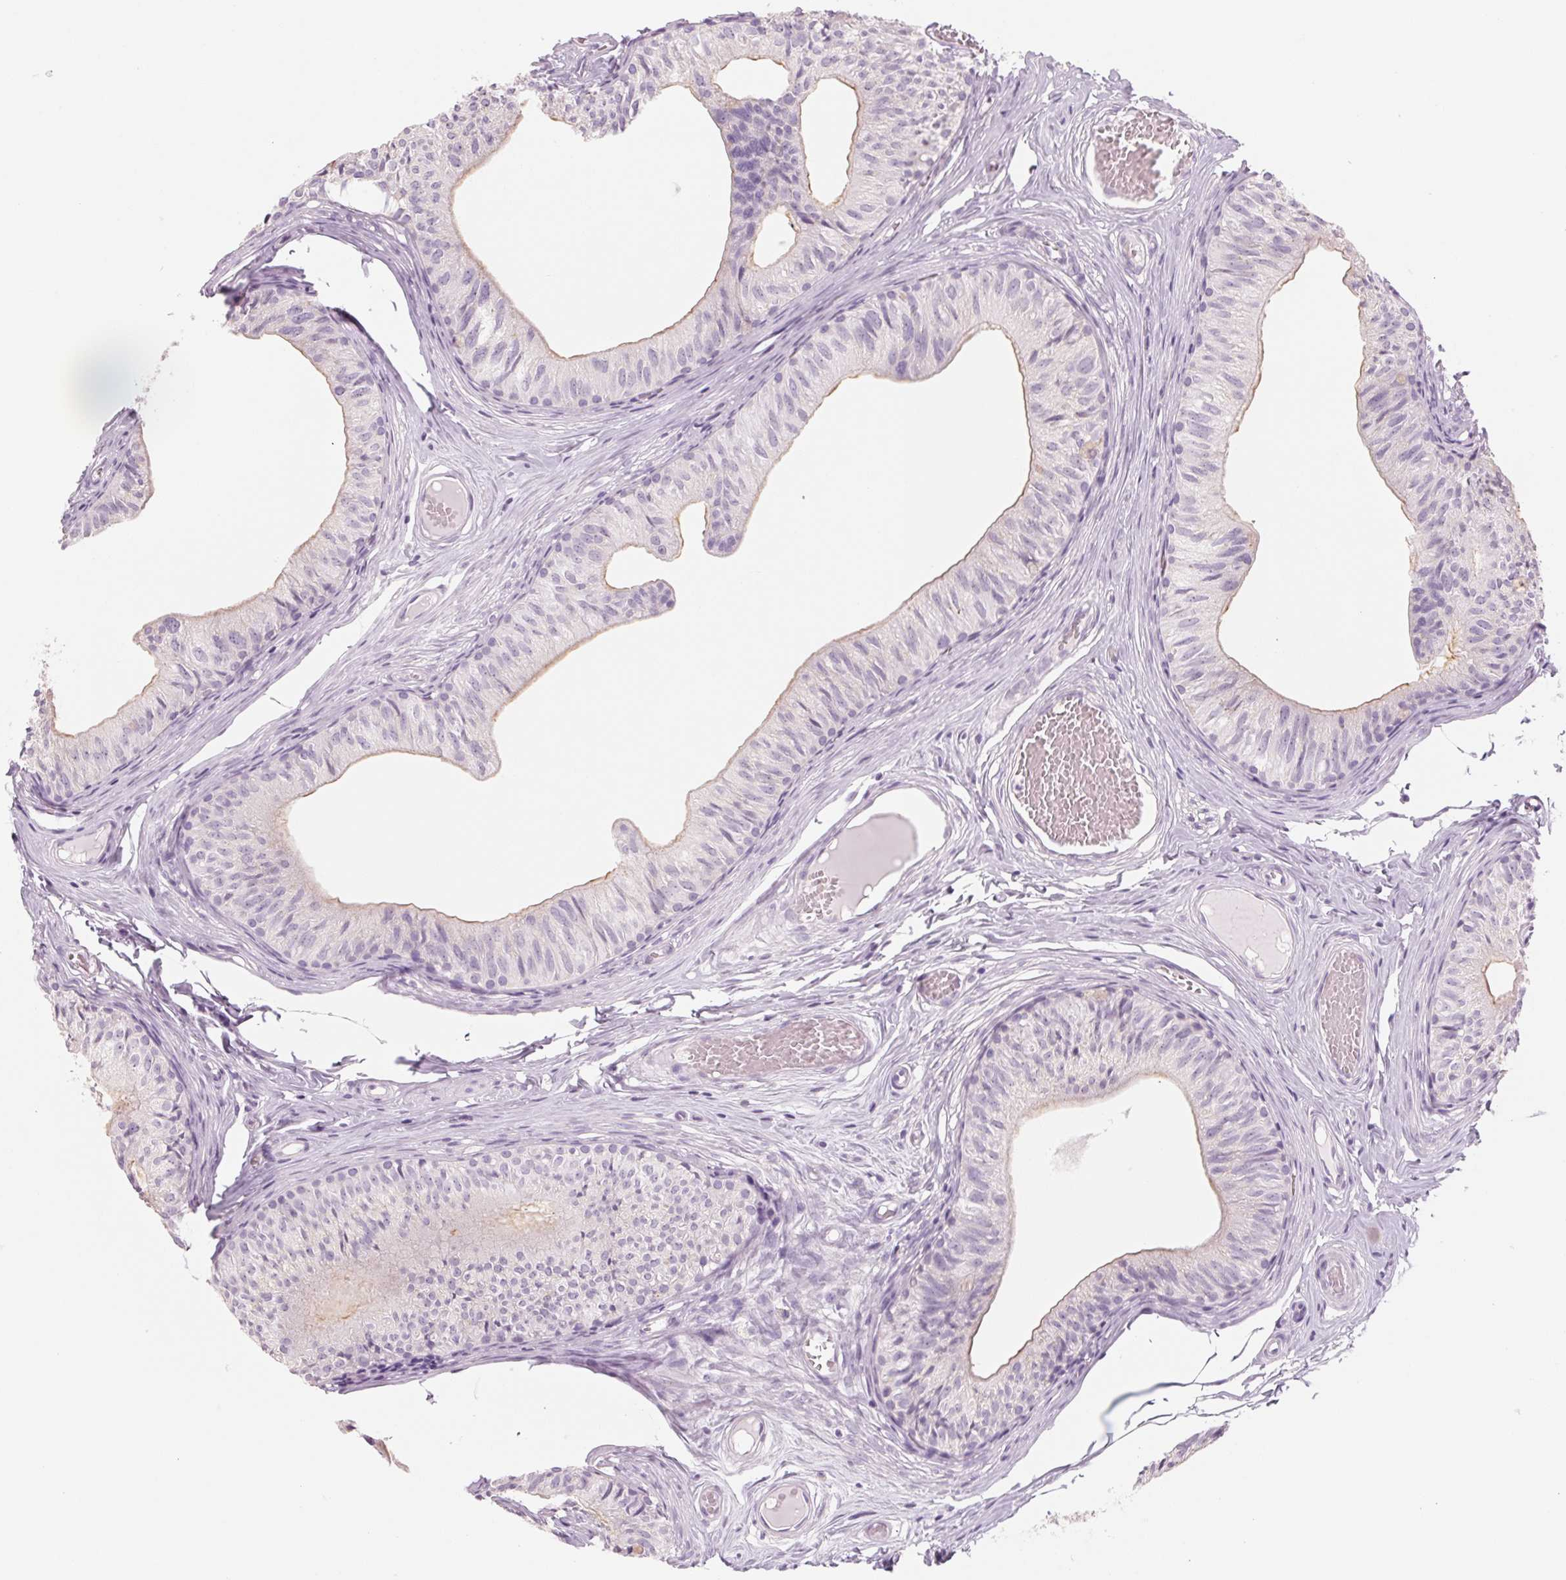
{"staining": {"intensity": "moderate", "quantity": "<25%", "location": "cytoplasmic/membranous"}, "tissue": "epididymis", "cell_type": "Glandular cells", "image_type": "normal", "snomed": [{"axis": "morphology", "description": "Normal tissue, NOS"}, {"axis": "topography", "description": "Epididymis"}], "caption": "Brown immunohistochemical staining in unremarkable epididymis reveals moderate cytoplasmic/membranous positivity in approximately <25% of glandular cells. (Brightfield microscopy of DAB IHC at high magnification).", "gene": "POU1F1", "patient": {"sex": "male", "age": 25}}